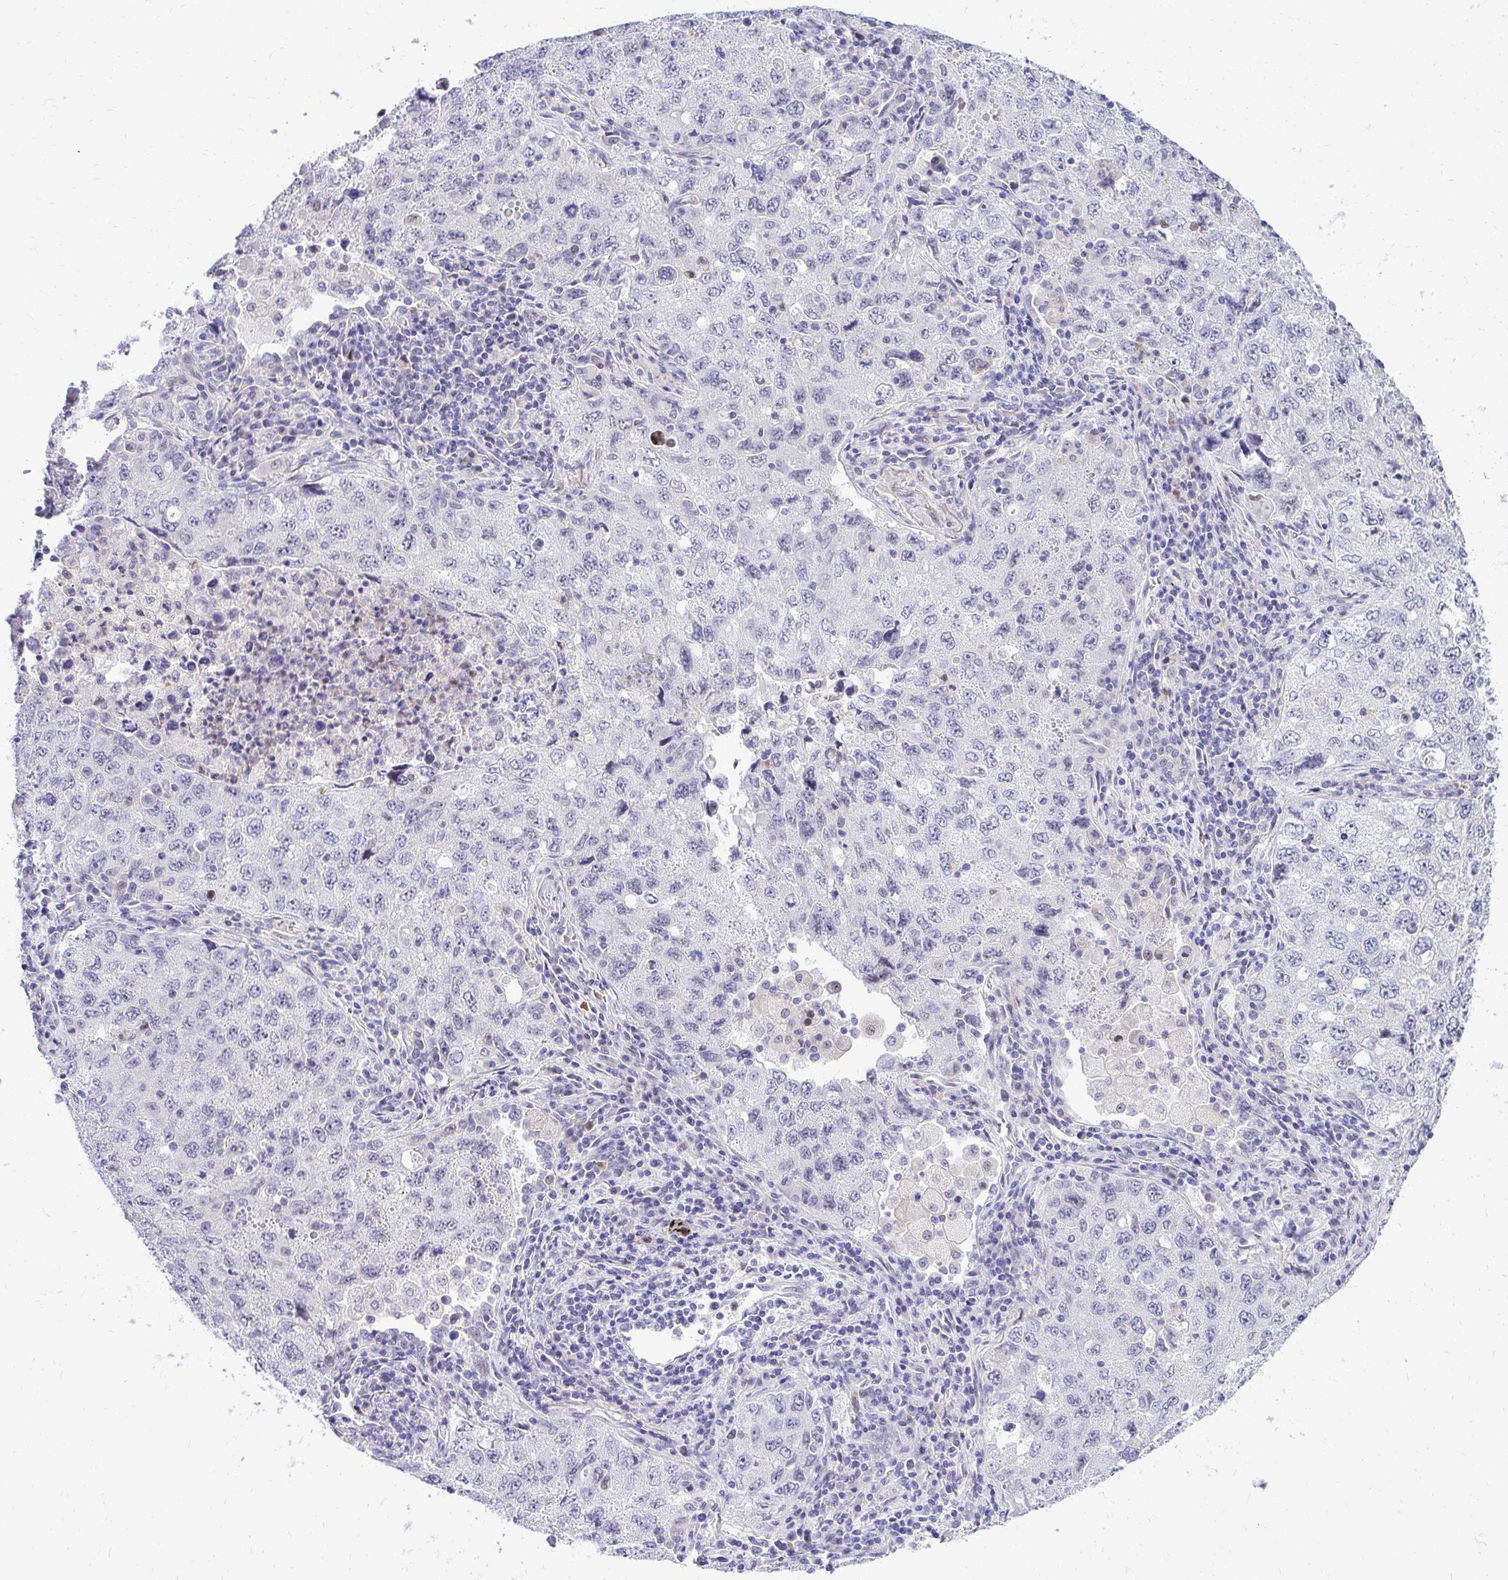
{"staining": {"intensity": "negative", "quantity": "none", "location": "none"}, "tissue": "lung cancer", "cell_type": "Tumor cells", "image_type": "cancer", "snomed": [{"axis": "morphology", "description": "Adenocarcinoma, NOS"}, {"axis": "topography", "description": "Lung"}], "caption": "Photomicrograph shows no protein staining in tumor cells of lung adenocarcinoma tissue.", "gene": "ZSWIM9", "patient": {"sex": "female", "age": 57}}